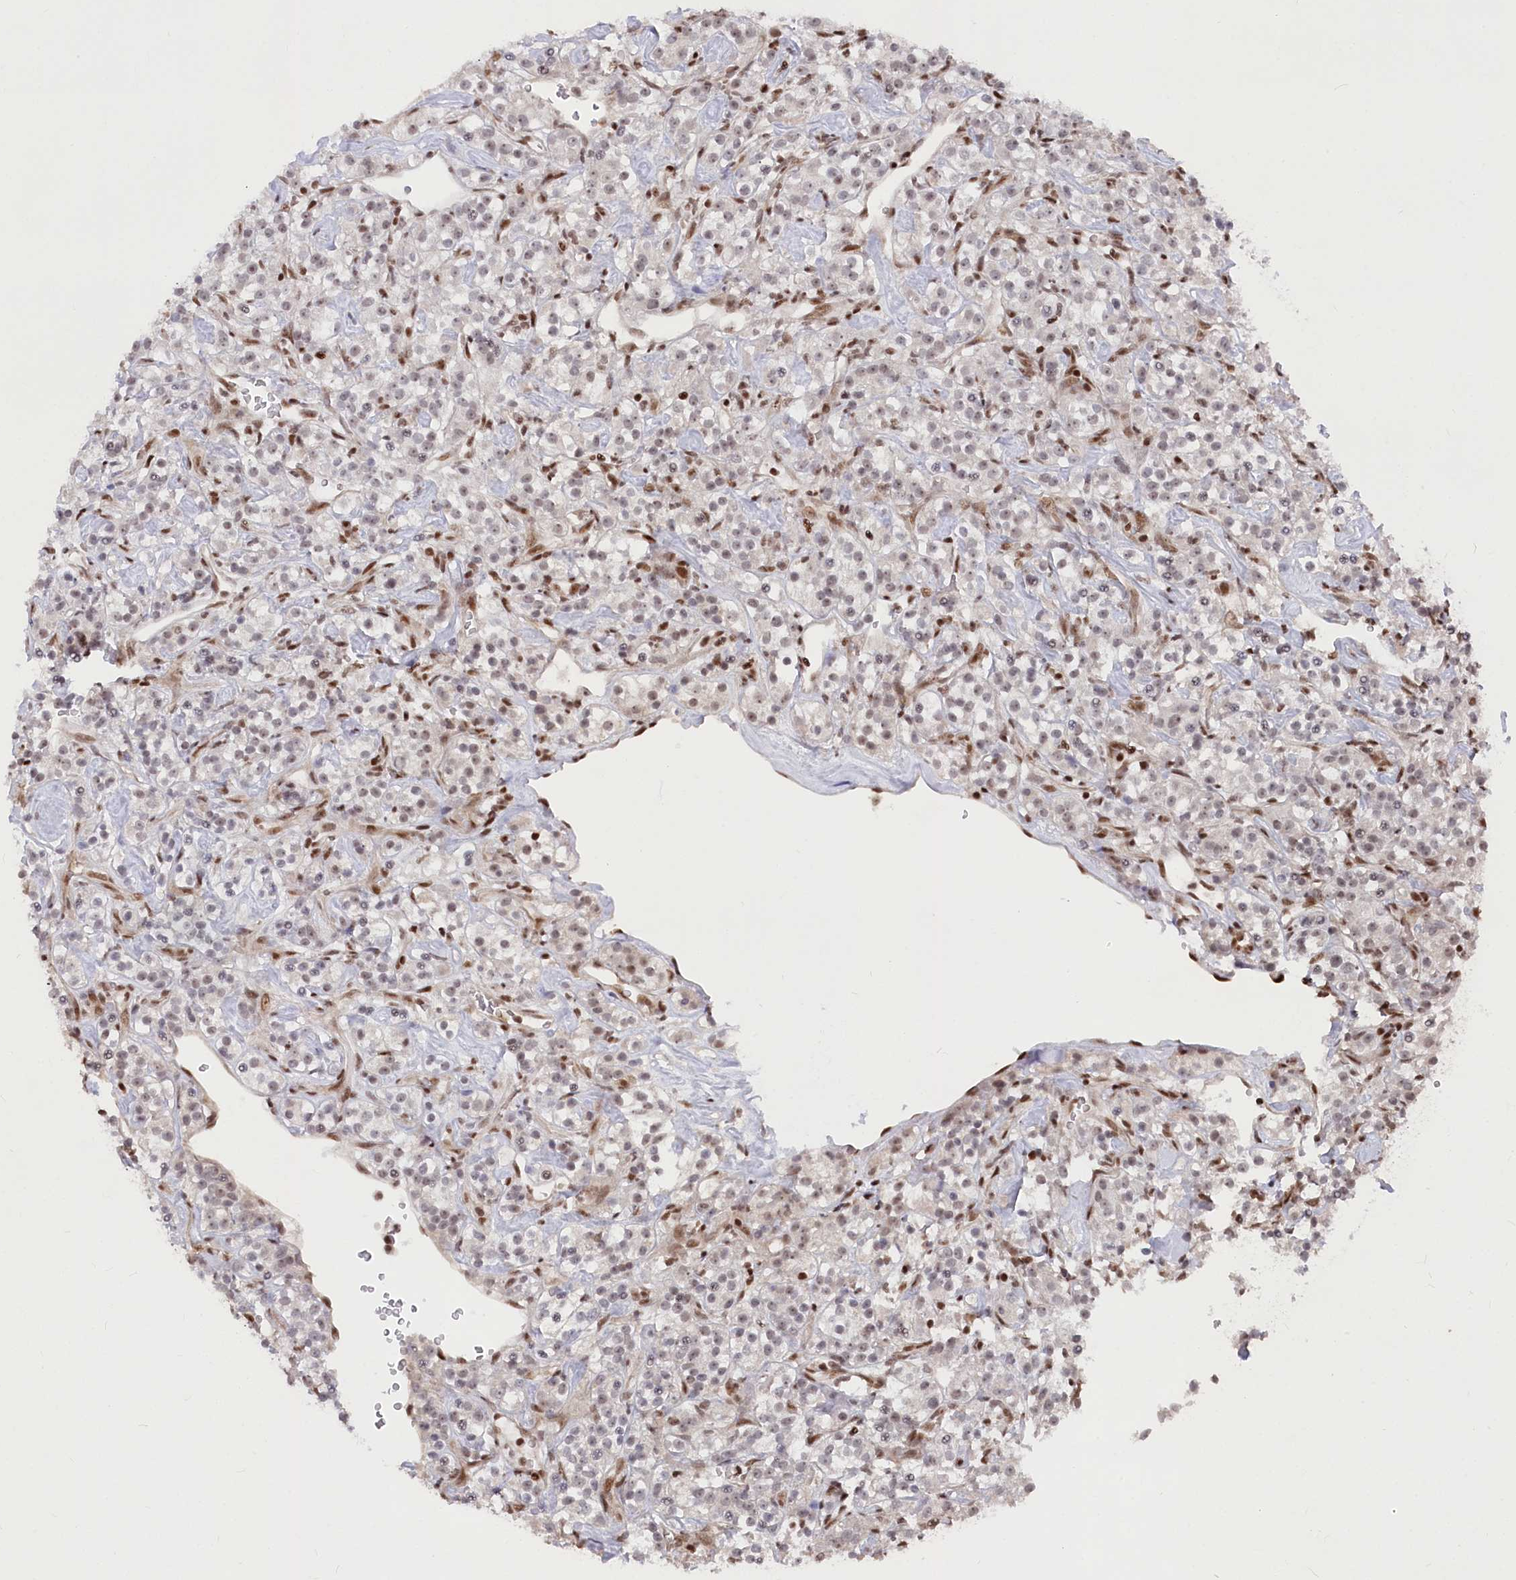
{"staining": {"intensity": "weak", "quantity": "<25%", "location": "nuclear"}, "tissue": "renal cancer", "cell_type": "Tumor cells", "image_type": "cancer", "snomed": [{"axis": "morphology", "description": "Adenocarcinoma, NOS"}, {"axis": "topography", "description": "Kidney"}], "caption": "The image displays no staining of tumor cells in renal cancer.", "gene": "CGGBP1", "patient": {"sex": "male", "age": 77}}